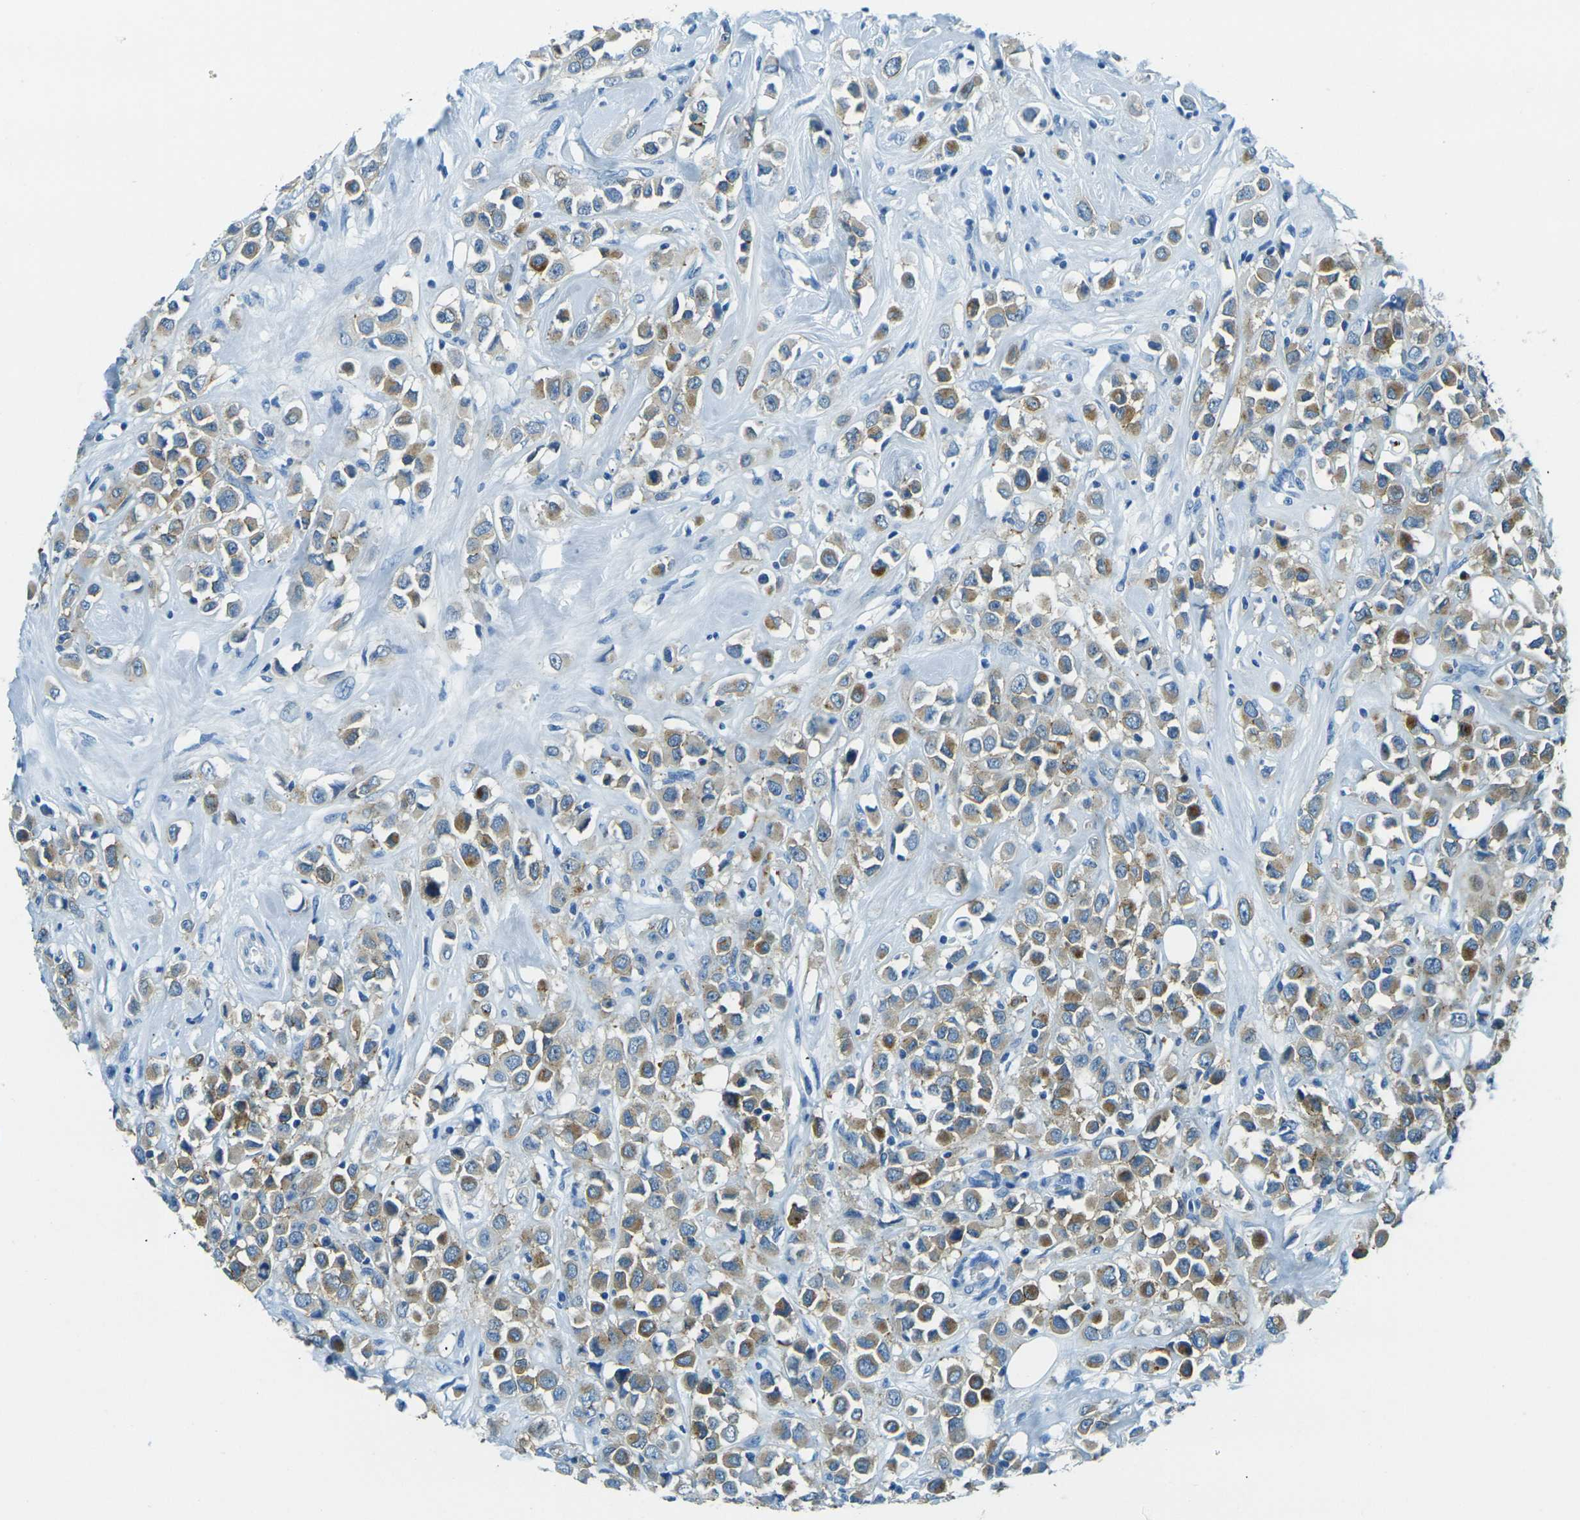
{"staining": {"intensity": "moderate", "quantity": ">75%", "location": "cytoplasmic/membranous"}, "tissue": "breast cancer", "cell_type": "Tumor cells", "image_type": "cancer", "snomed": [{"axis": "morphology", "description": "Duct carcinoma"}, {"axis": "topography", "description": "Breast"}], "caption": "There is medium levels of moderate cytoplasmic/membranous staining in tumor cells of breast cancer (intraductal carcinoma), as demonstrated by immunohistochemical staining (brown color).", "gene": "OCLN", "patient": {"sex": "female", "age": 61}}